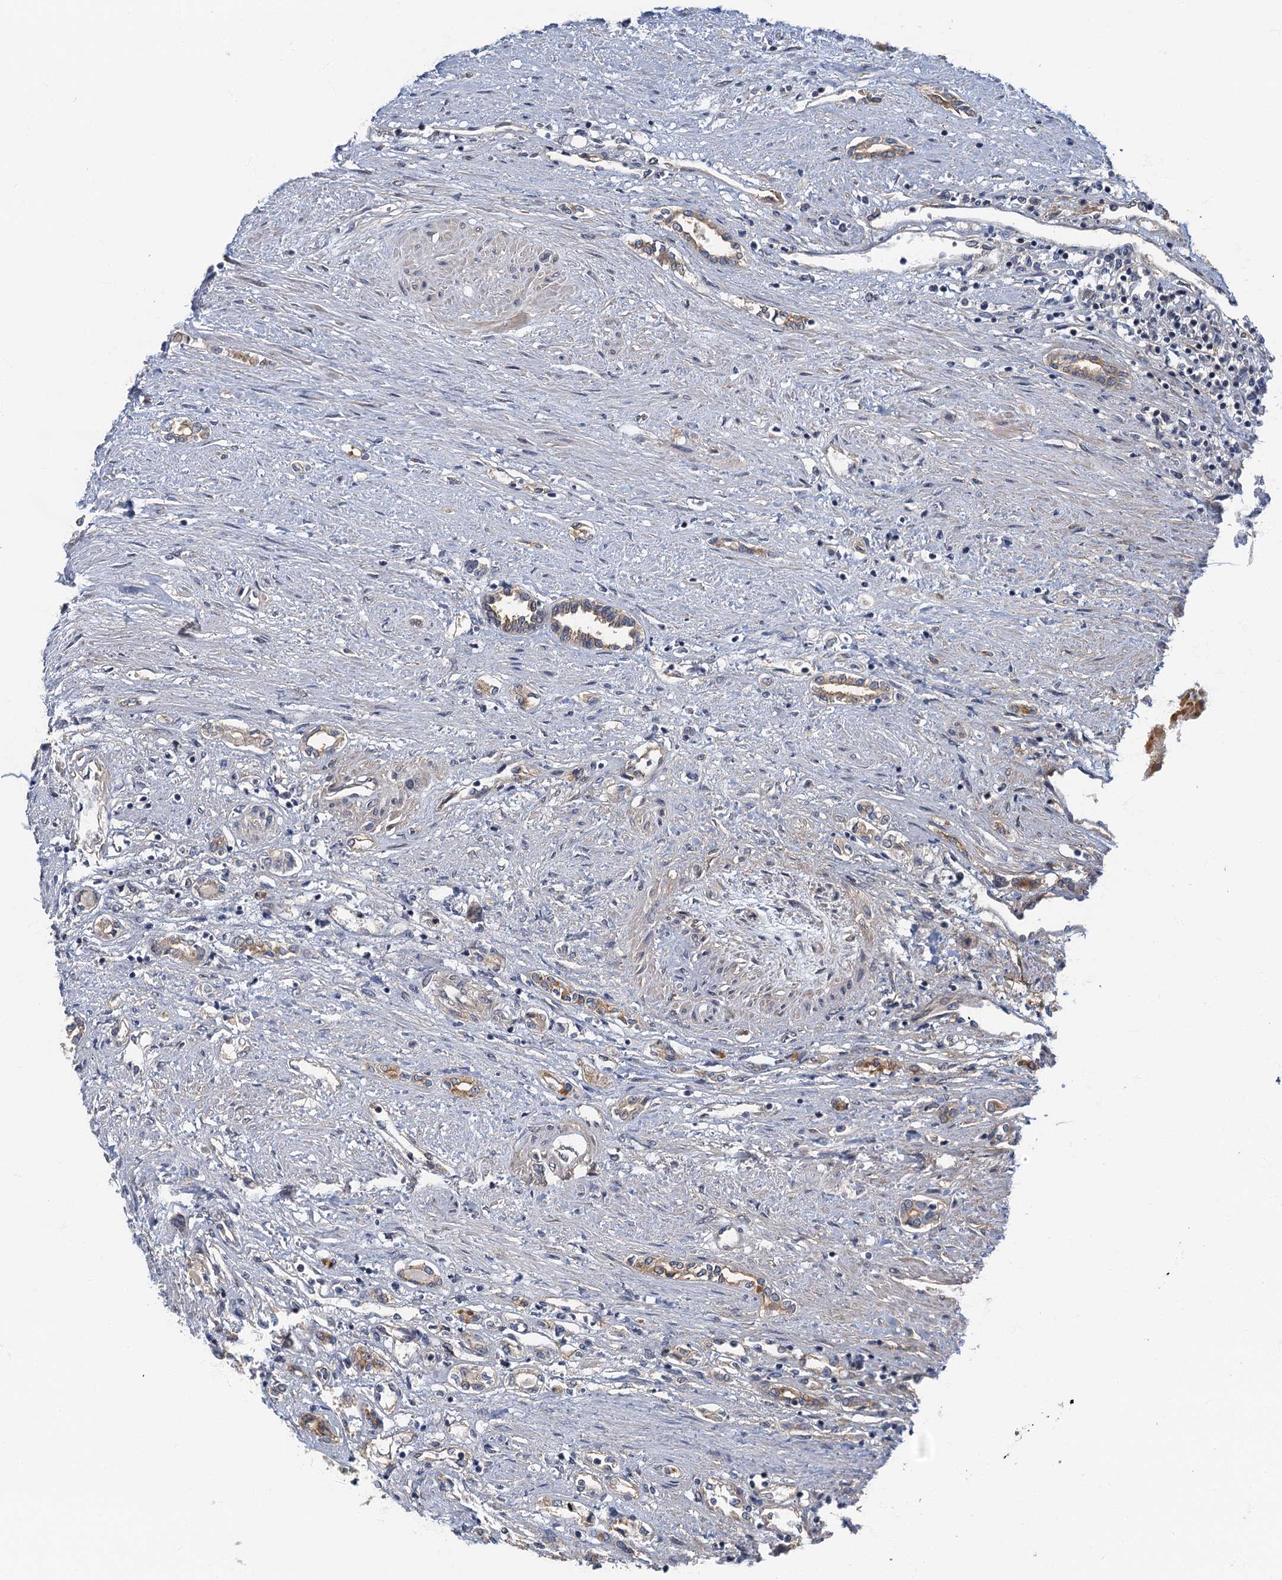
{"staining": {"intensity": "weak", "quantity": "<25%", "location": "cytoplasmic/membranous"}, "tissue": "renal cancer", "cell_type": "Tumor cells", "image_type": "cancer", "snomed": [{"axis": "morphology", "description": "Adenocarcinoma, NOS"}, {"axis": "topography", "description": "Kidney"}], "caption": "Tumor cells are negative for protein expression in human adenocarcinoma (renal). (Immunohistochemistry, brightfield microscopy, high magnification).", "gene": "CKAP2L", "patient": {"sex": "male", "age": 59}}